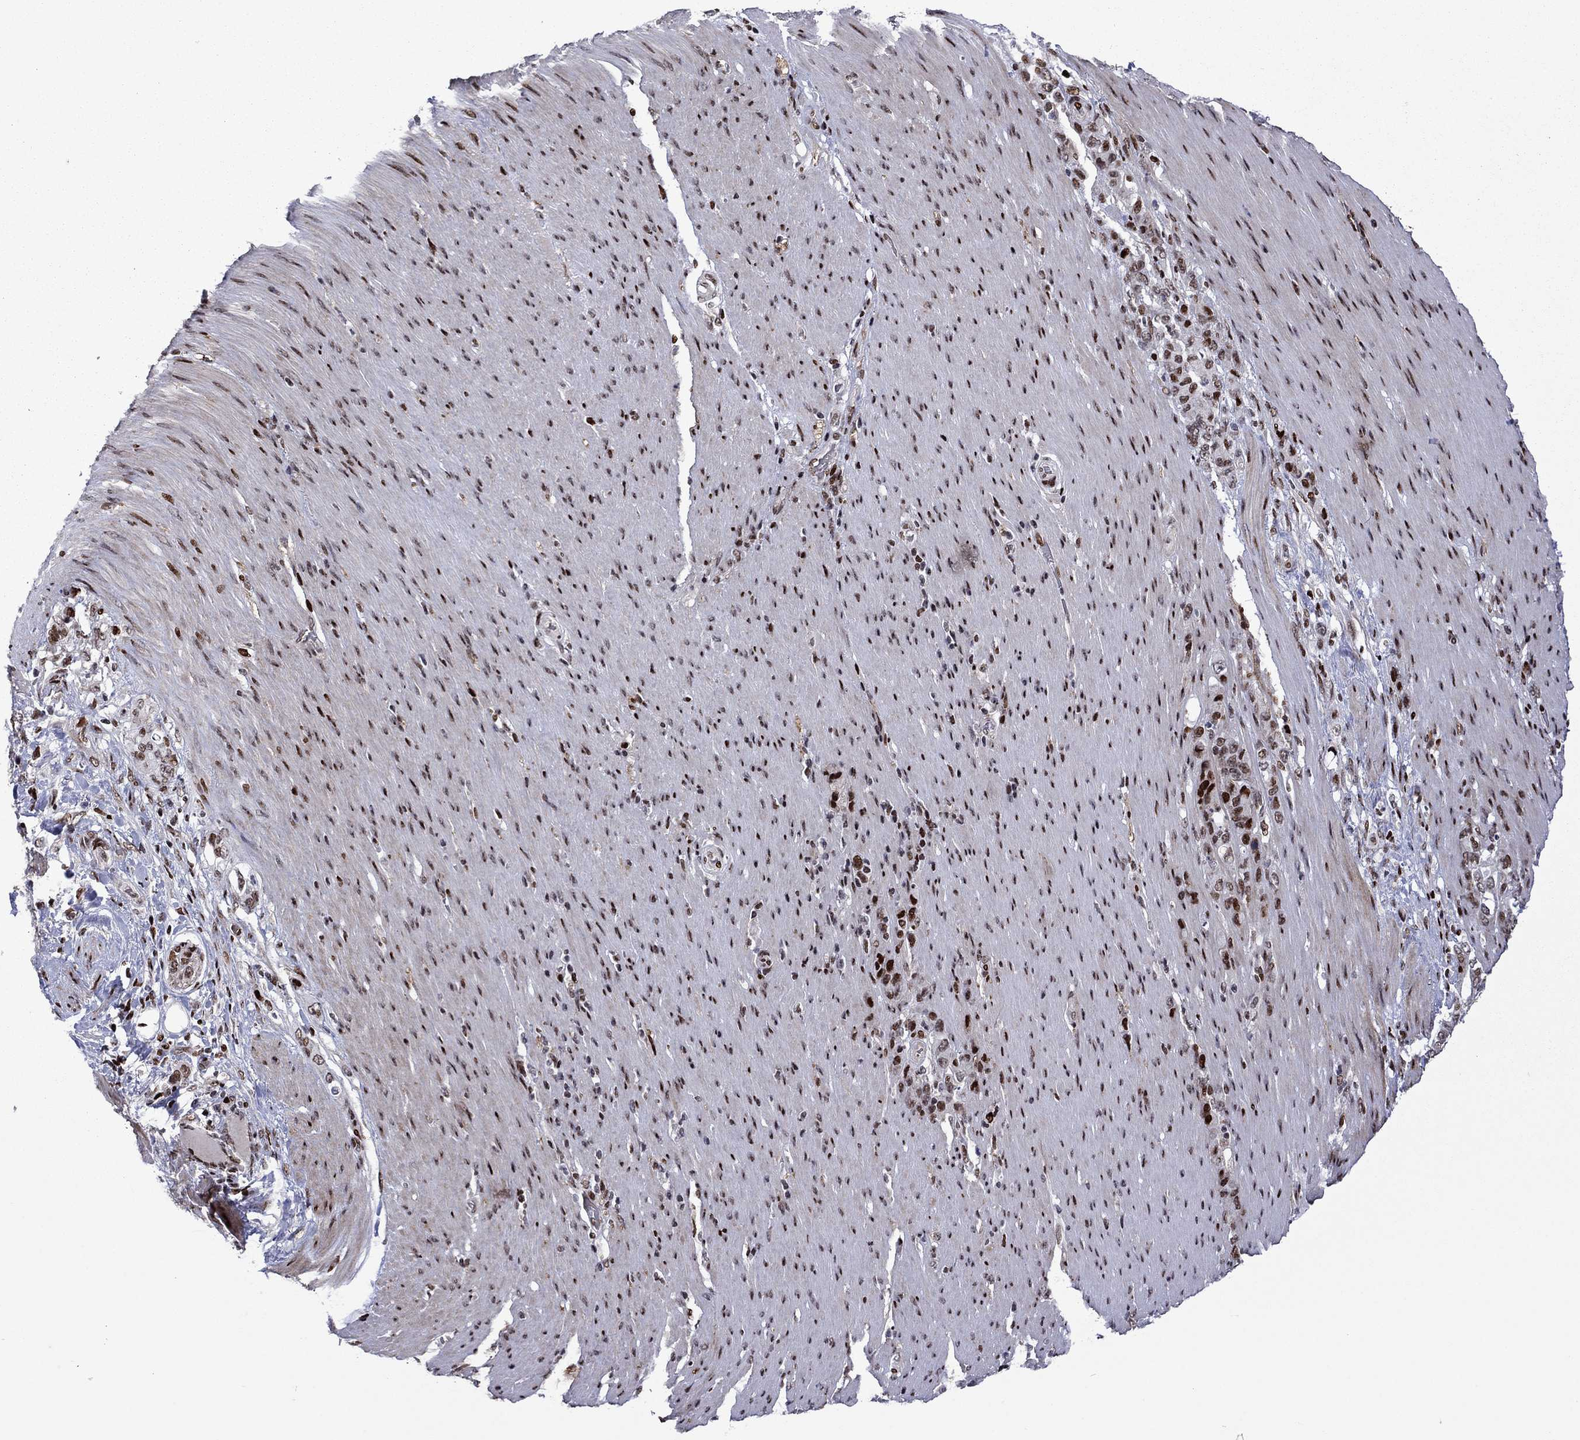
{"staining": {"intensity": "strong", "quantity": "25%-75%", "location": "nuclear"}, "tissue": "stomach cancer", "cell_type": "Tumor cells", "image_type": "cancer", "snomed": [{"axis": "morphology", "description": "Normal tissue, NOS"}, {"axis": "morphology", "description": "Adenocarcinoma, NOS"}, {"axis": "topography", "description": "Stomach"}], "caption": "Strong nuclear staining is appreciated in approximately 25%-75% of tumor cells in adenocarcinoma (stomach).", "gene": "LIMK1", "patient": {"sex": "female", "age": 79}}